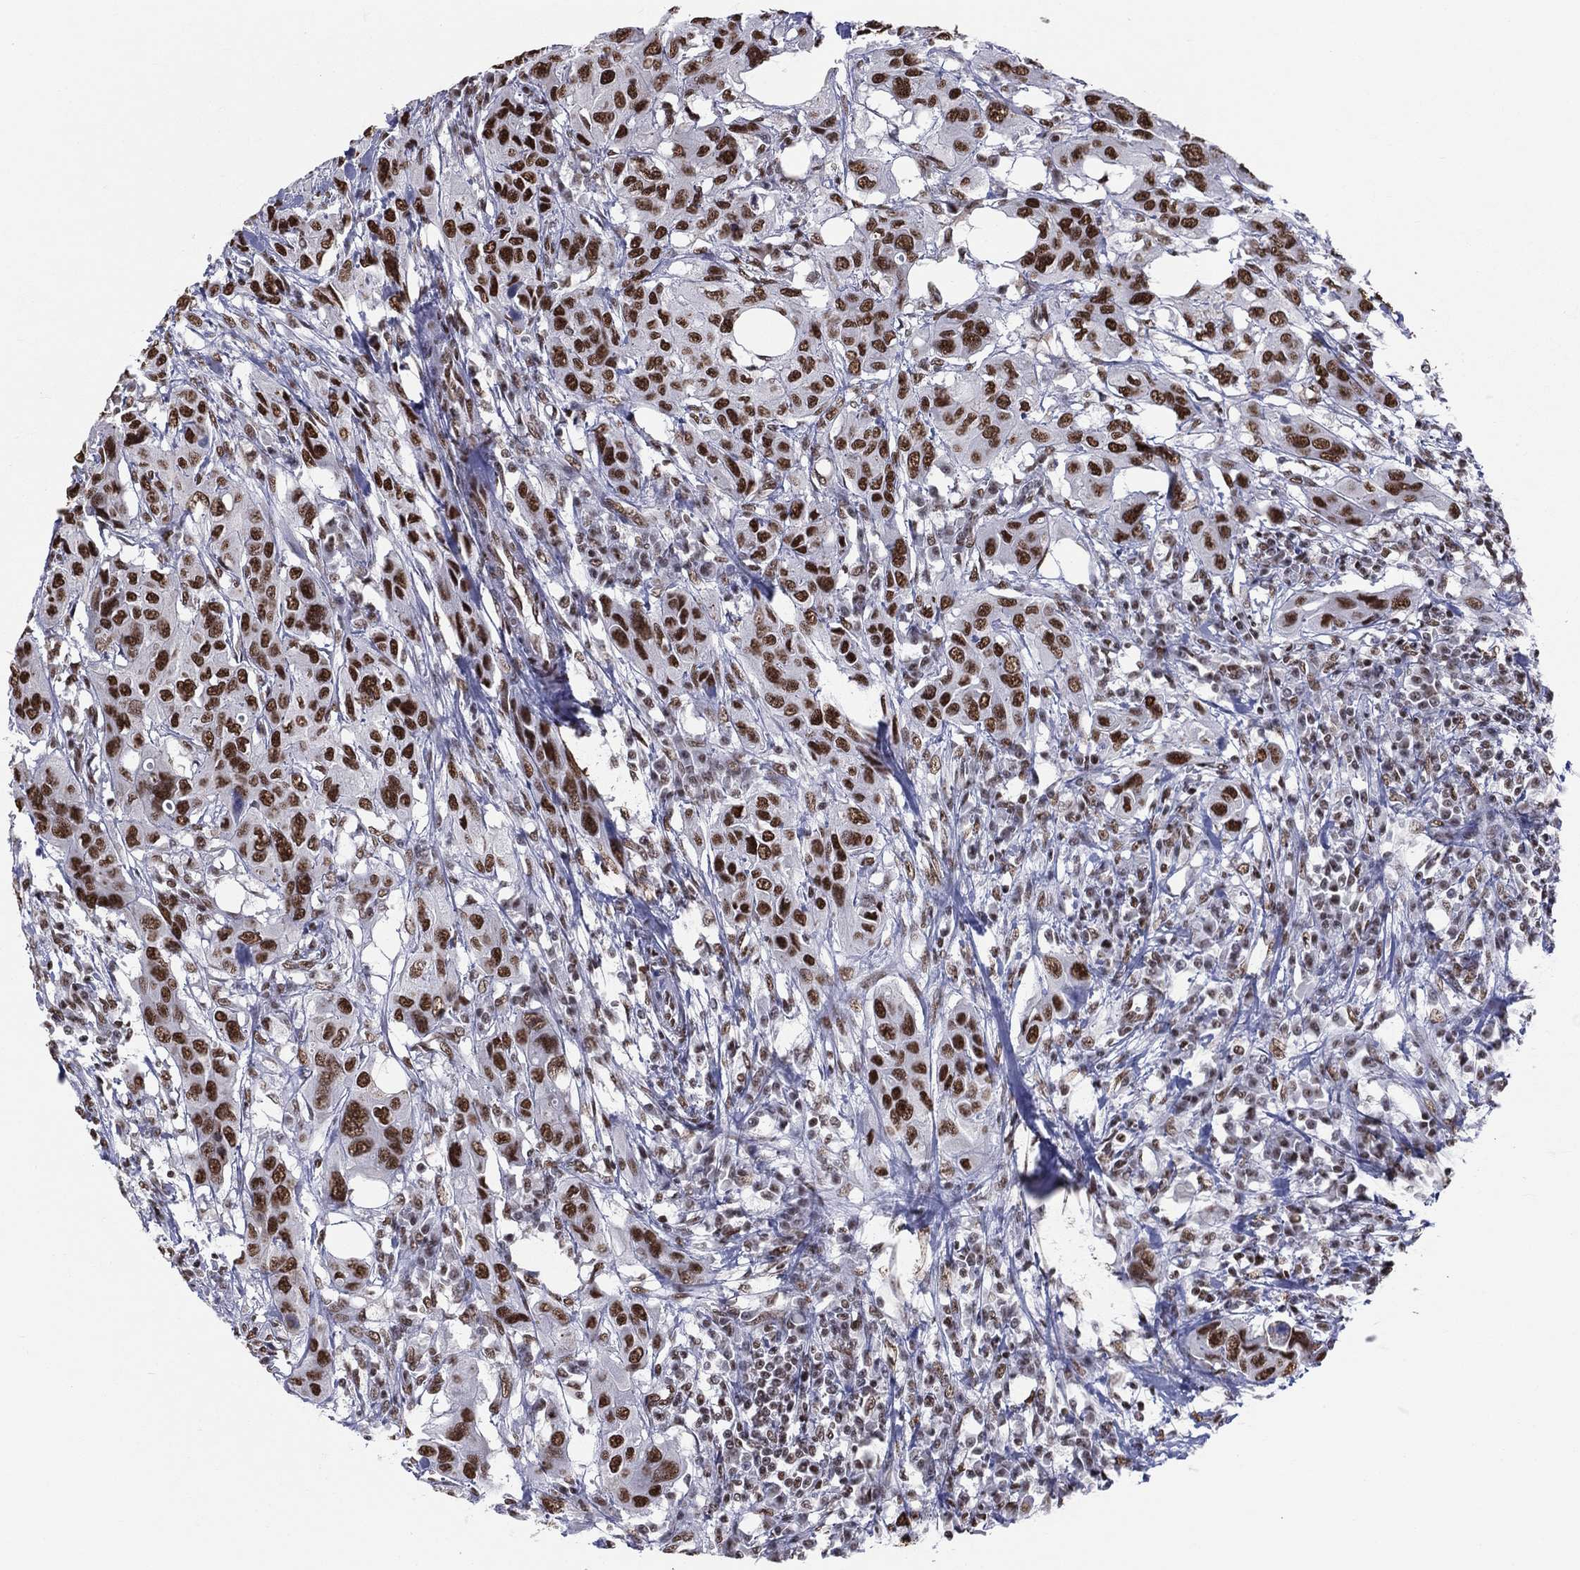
{"staining": {"intensity": "strong", "quantity": ">75%", "location": "nuclear"}, "tissue": "urothelial cancer", "cell_type": "Tumor cells", "image_type": "cancer", "snomed": [{"axis": "morphology", "description": "Urothelial carcinoma, NOS"}, {"axis": "morphology", "description": "Urothelial carcinoma, High grade"}, {"axis": "topography", "description": "Urinary bladder"}], "caption": "About >75% of tumor cells in urothelial cancer show strong nuclear protein expression as visualized by brown immunohistochemical staining.", "gene": "ZNF7", "patient": {"sex": "male", "age": 63}}